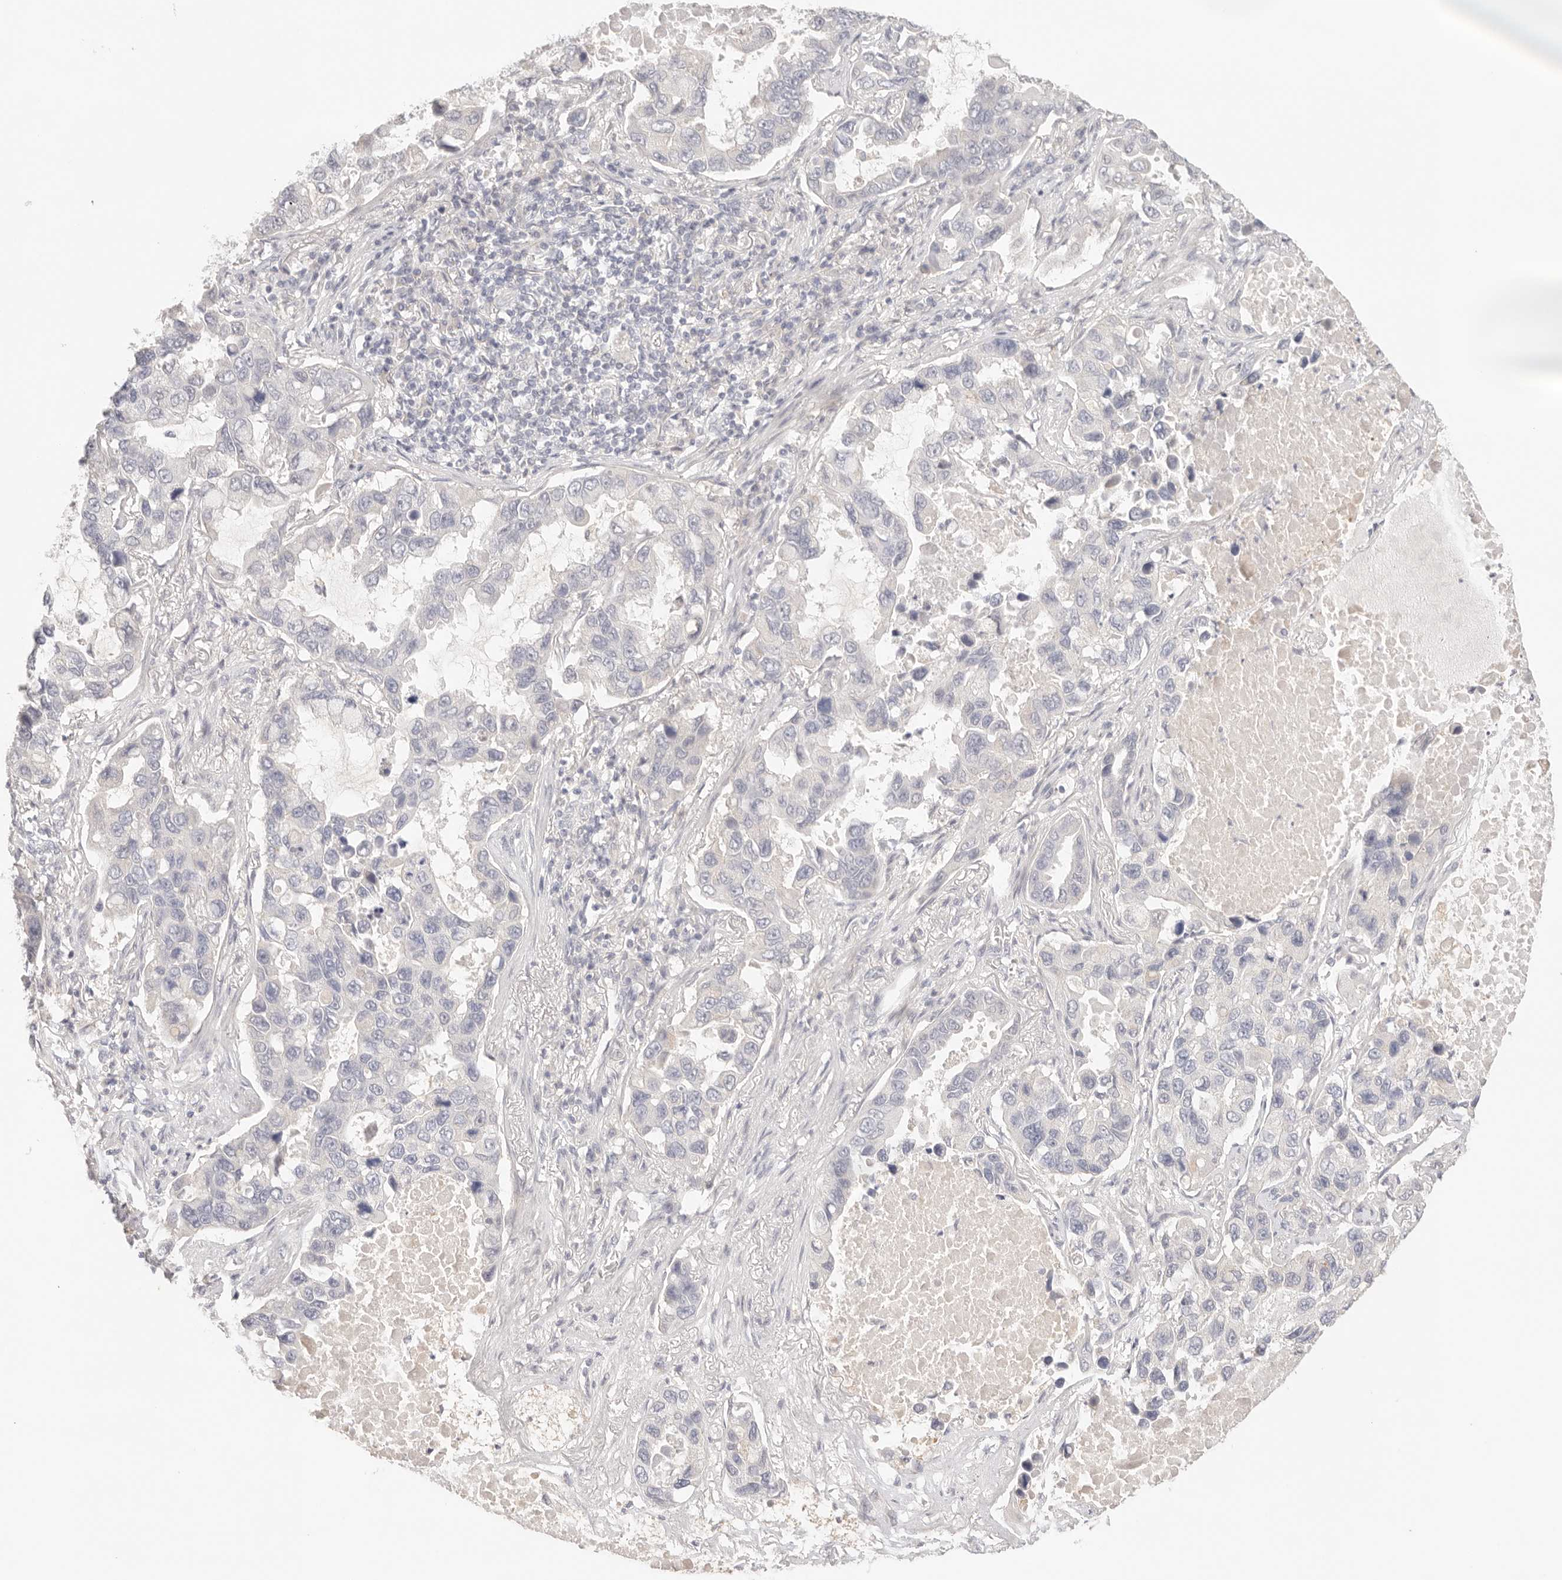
{"staining": {"intensity": "negative", "quantity": "none", "location": "none"}, "tissue": "lung cancer", "cell_type": "Tumor cells", "image_type": "cancer", "snomed": [{"axis": "morphology", "description": "Adenocarcinoma, NOS"}, {"axis": "topography", "description": "Lung"}], "caption": "Immunohistochemistry micrograph of neoplastic tissue: human lung adenocarcinoma stained with DAB demonstrates no significant protein expression in tumor cells.", "gene": "SPHK1", "patient": {"sex": "male", "age": 64}}